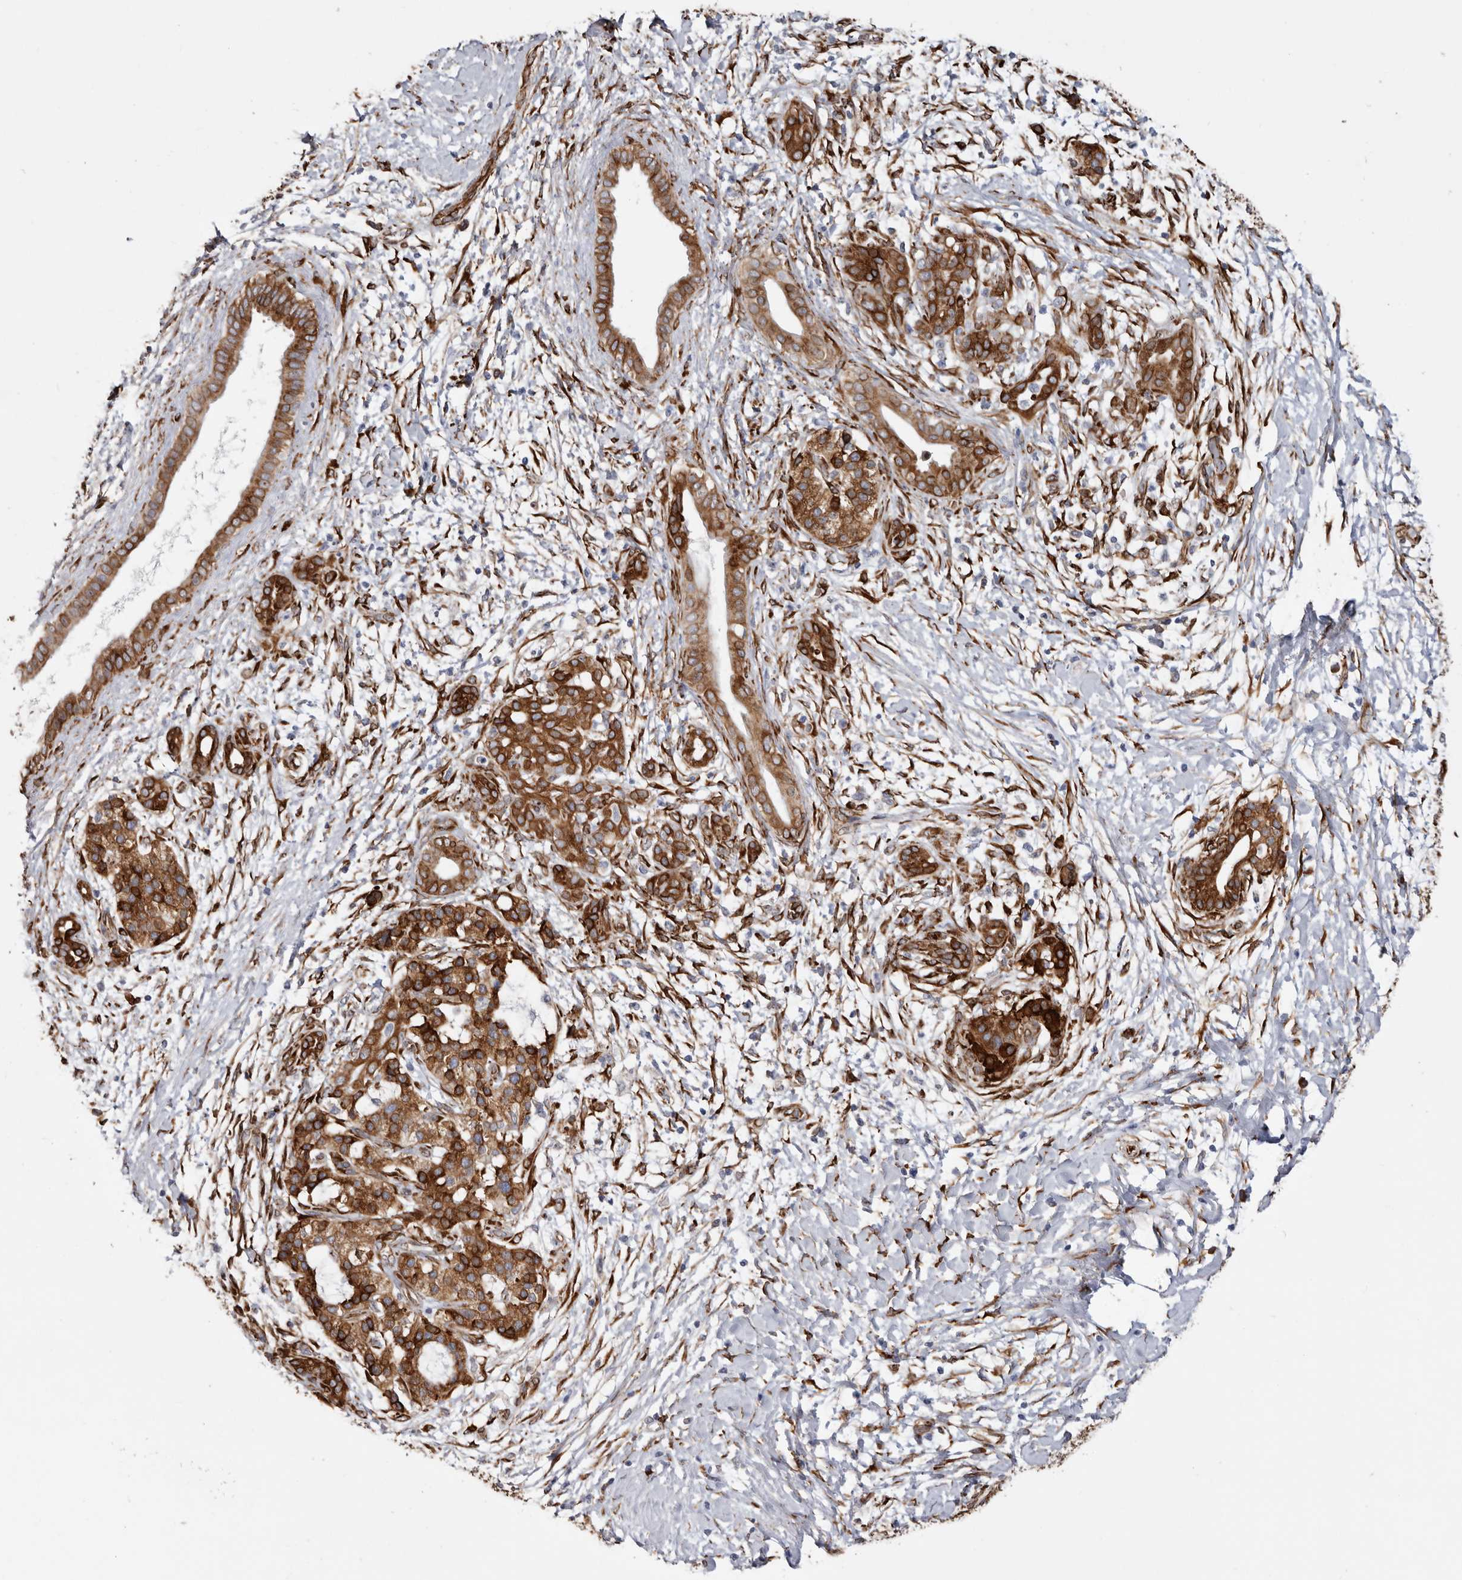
{"staining": {"intensity": "strong", "quantity": ">75%", "location": "cytoplasmic/membranous"}, "tissue": "pancreatic cancer", "cell_type": "Tumor cells", "image_type": "cancer", "snomed": [{"axis": "morphology", "description": "Adenocarcinoma, NOS"}, {"axis": "topography", "description": "Pancreas"}], "caption": "Pancreatic adenocarcinoma was stained to show a protein in brown. There is high levels of strong cytoplasmic/membranous positivity in approximately >75% of tumor cells.", "gene": "SEMA3E", "patient": {"sex": "male", "age": 58}}